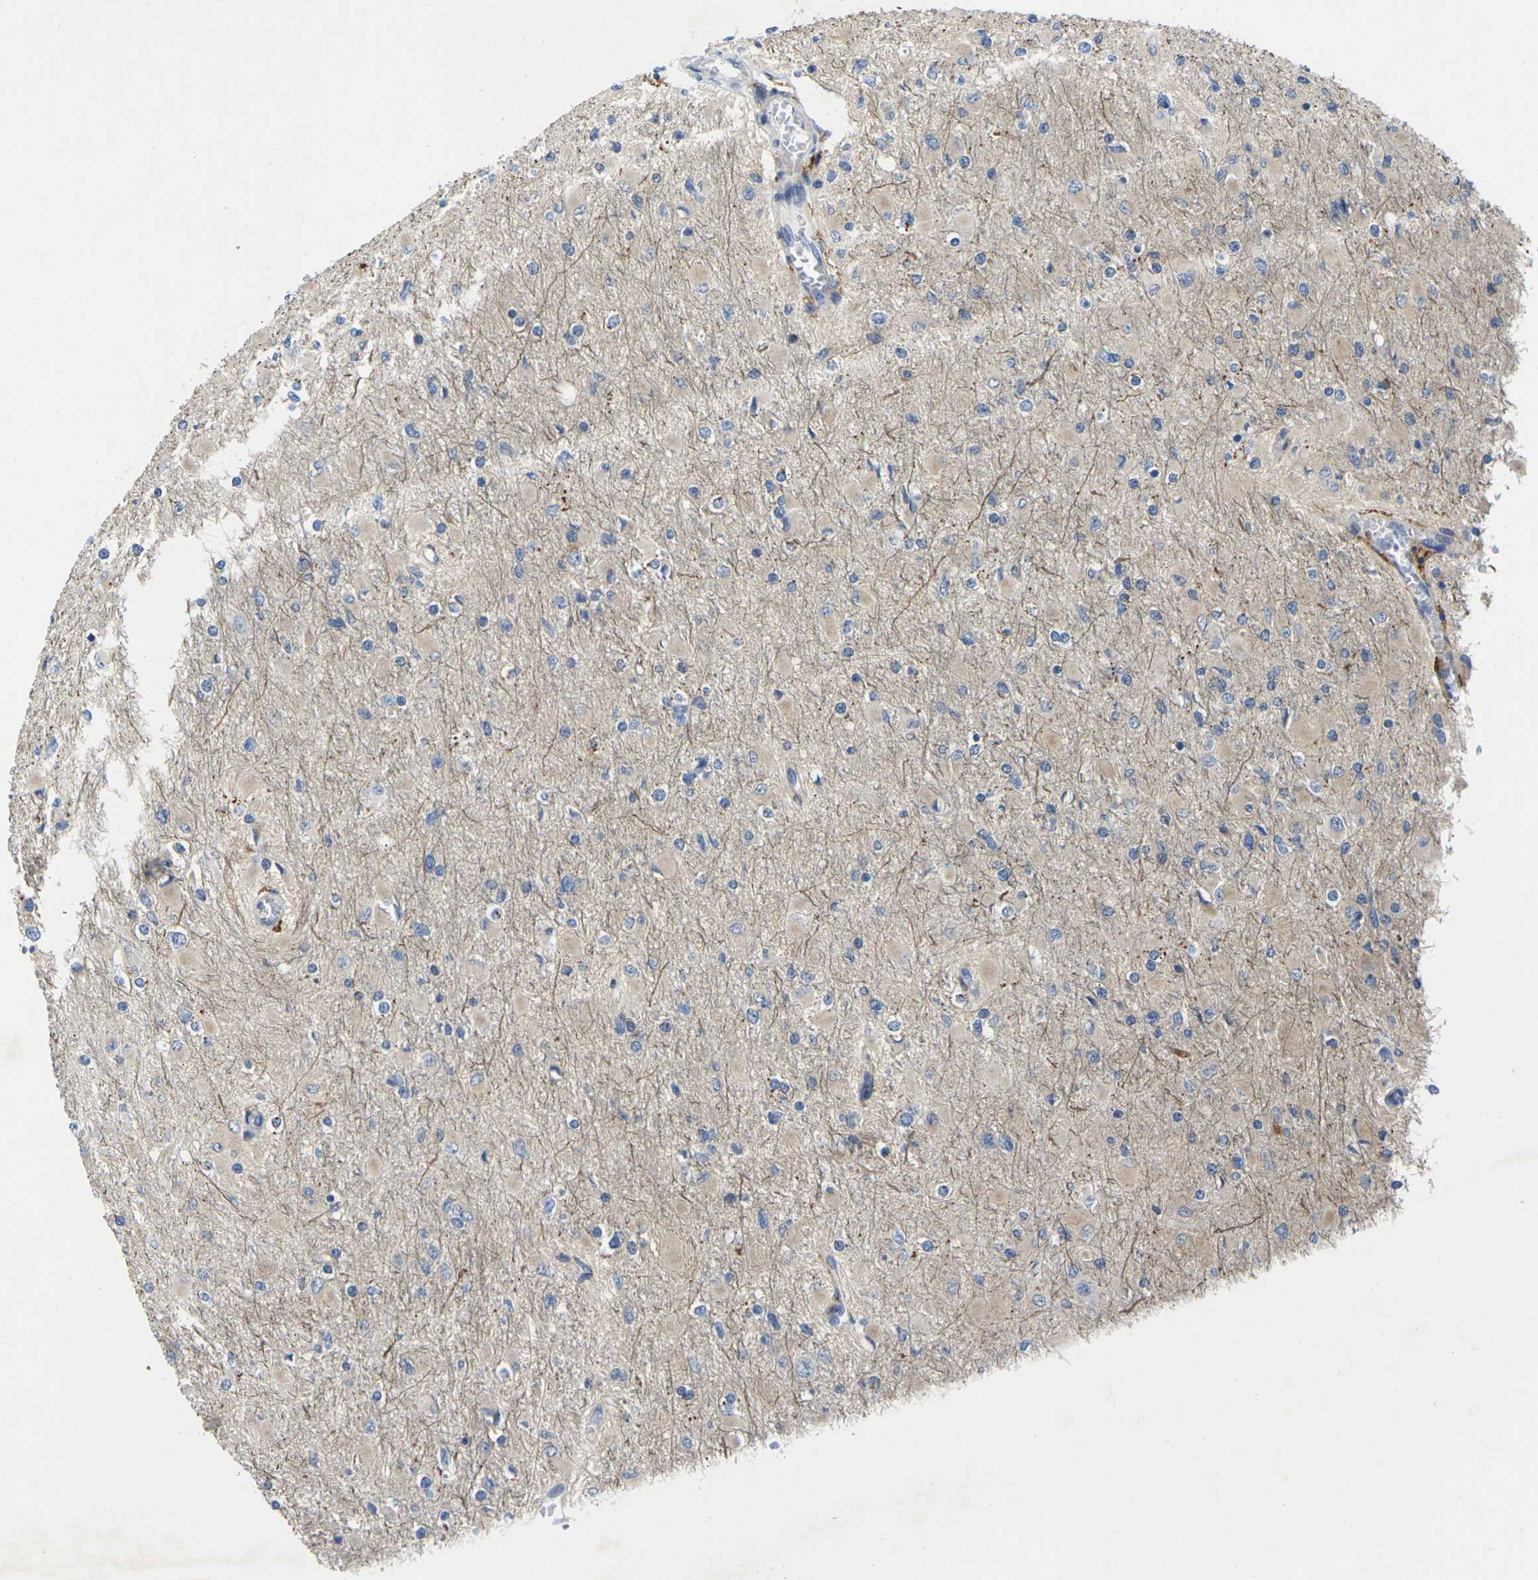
{"staining": {"intensity": "negative", "quantity": "none", "location": "none"}, "tissue": "glioma", "cell_type": "Tumor cells", "image_type": "cancer", "snomed": [{"axis": "morphology", "description": "Glioma, malignant, High grade"}, {"axis": "topography", "description": "Cerebral cortex"}], "caption": "IHC histopathology image of human malignant high-grade glioma stained for a protein (brown), which reveals no staining in tumor cells.", "gene": "SCNN1A", "patient": {"sex": "female", "age": 36}}